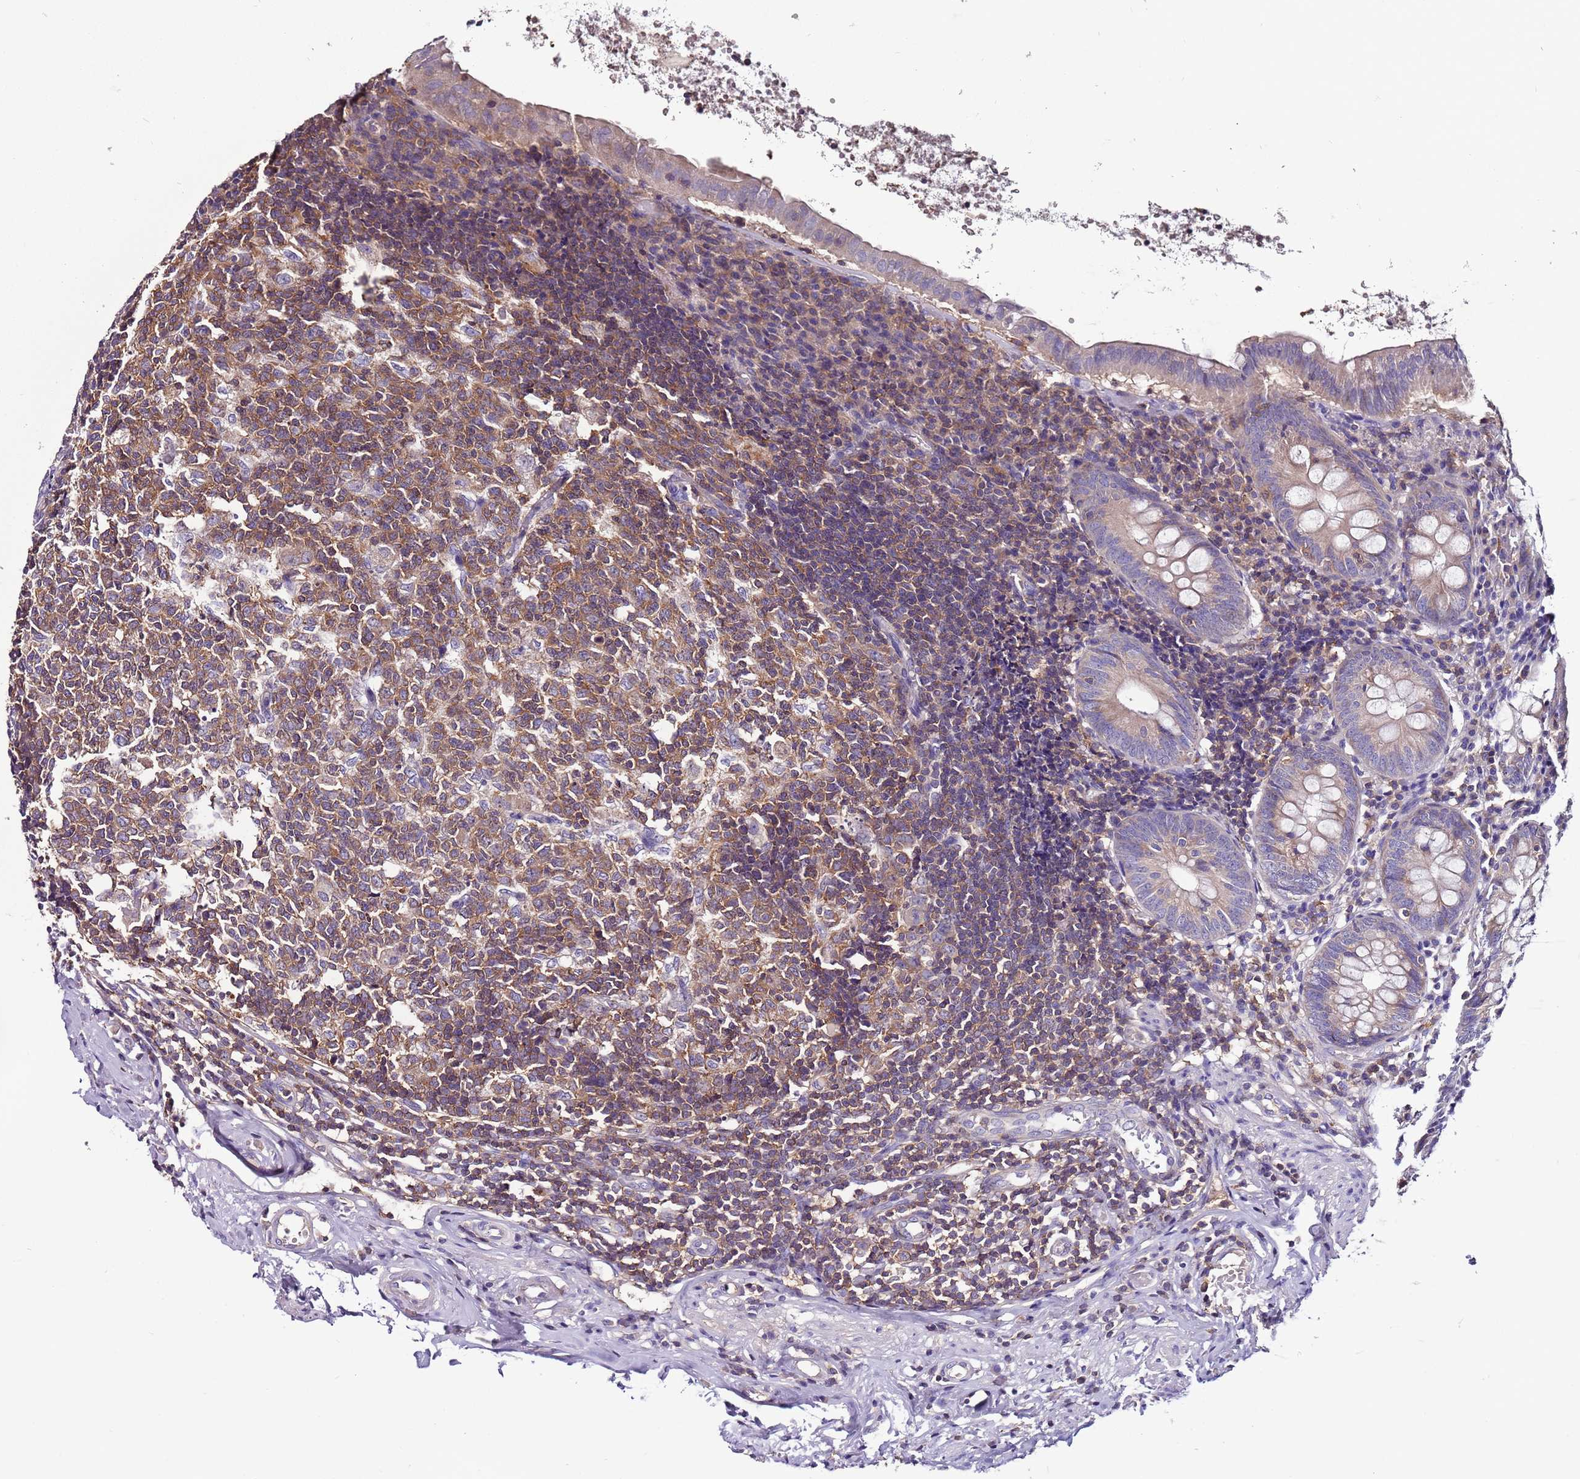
{"staining": {"intensity": "weak", "quantity": "<25%", "location": "cytoplasmic/membranous"}, "tissue": "appendix", "cell_type": "Glandular cells", "image_type": "normal", "snomed": [{"axis": "morphology", "description": "Normal tissue, NOS"}, {"axis": "topography", "description": "Appendix"}], "caption": "Histopathology image shows no significant protein positivity in glandular cells of normal appendix.", "gene": "IGIP", "patient": {"sex": "female", "age": 54}}